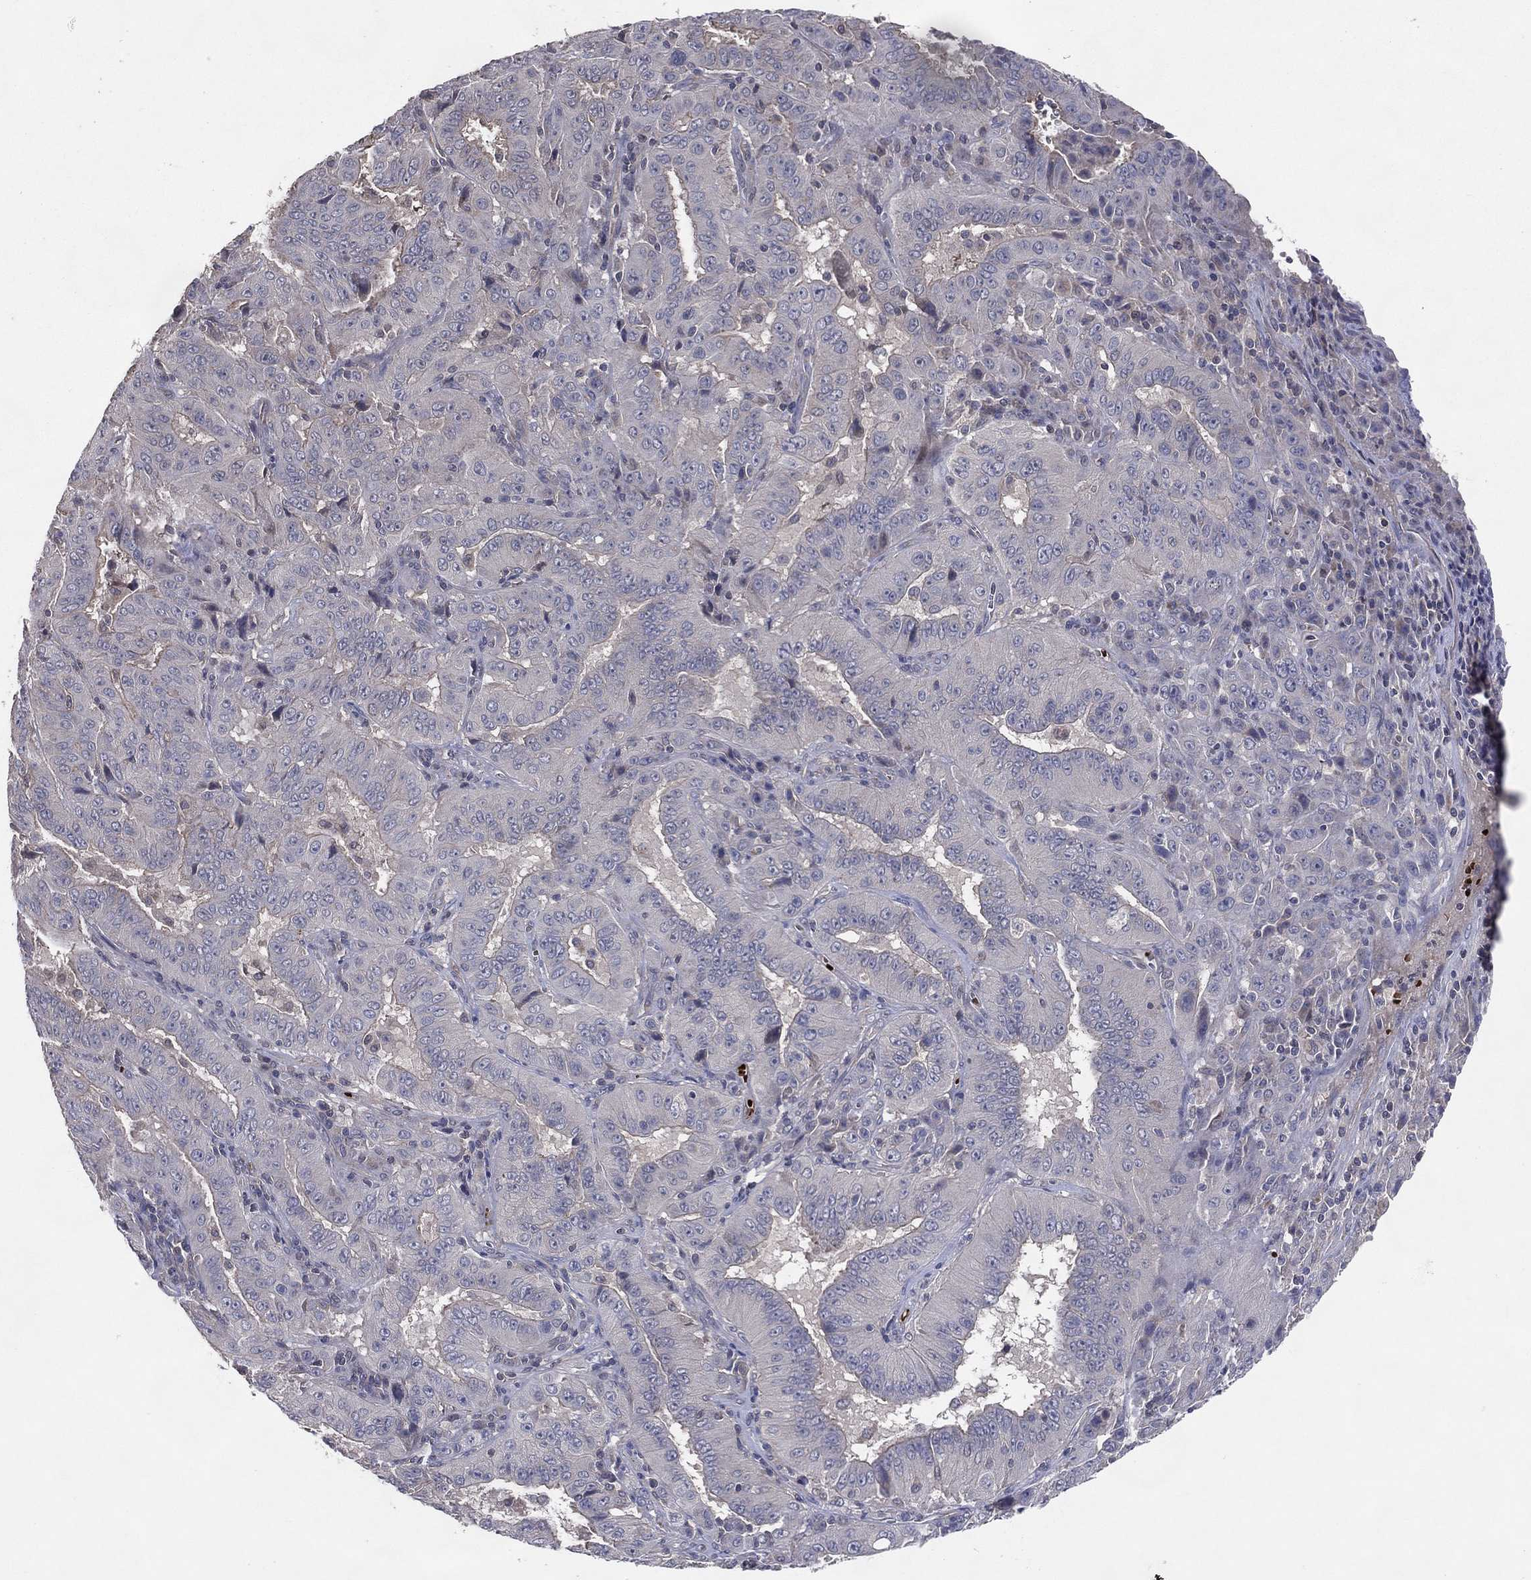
{"staining": {"intensity": "negative", "quantity": "none", "location": "none"}, "tissue": "pancreatic cancer", "cell_type": "Tumor cells", "image_type": "cancer", "snomed": [{"axis": "morphology", "description": "Adenocarcinoma, NOS"}, {"axis": "topography", "description": "Pancreas"}], "caption": "A histopathology image of human pancreatic adenocarcinoma is negative for staining in tumor cells.", "gene": "DNAH7", "patient": {"sex": "male", "age": 63}}